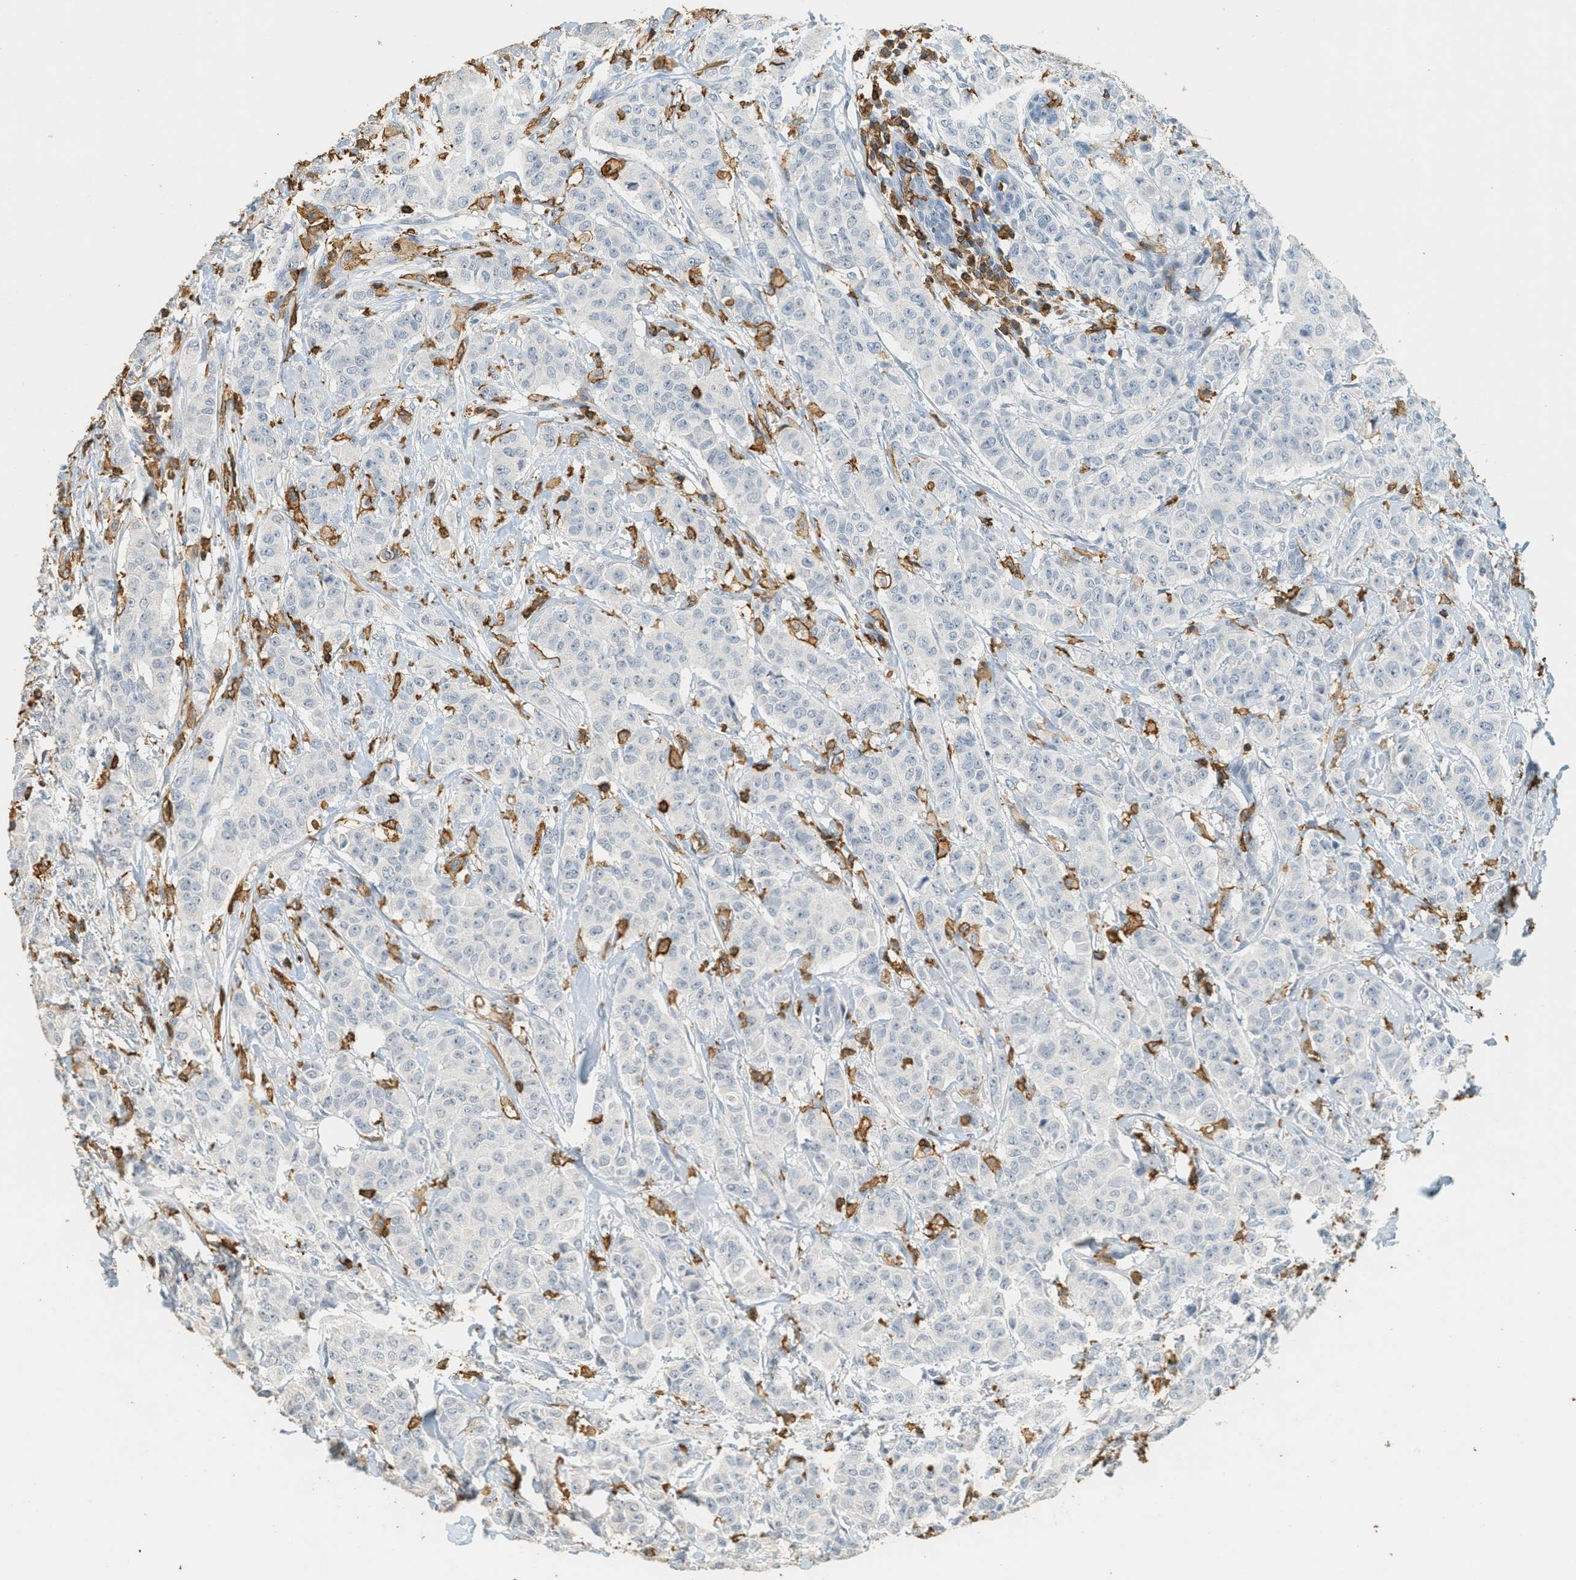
{"staining": {"intensity": "negative", "quantity": "none", "location": "none"}, "tissue": "breast cancer", "cell_type": "Tumor cells", "image_type": "cancer", "snomed": [{"axis": "morphology", "description": "Normal tissue, NOS"}, {"axis": "morphology", "description": "Duct carcinoma"}, {"axis": "topography", "description": "Breast"}], "caption": "High magnification brightfield microscopy of invasive ductal carcinoma (breast) stained with DAB (brown) and counterstained with hematoxylin (blue): tumor cells show no significant staining.", "gene": "LSP1", "patient": {"sex": "female", "age": 40}}